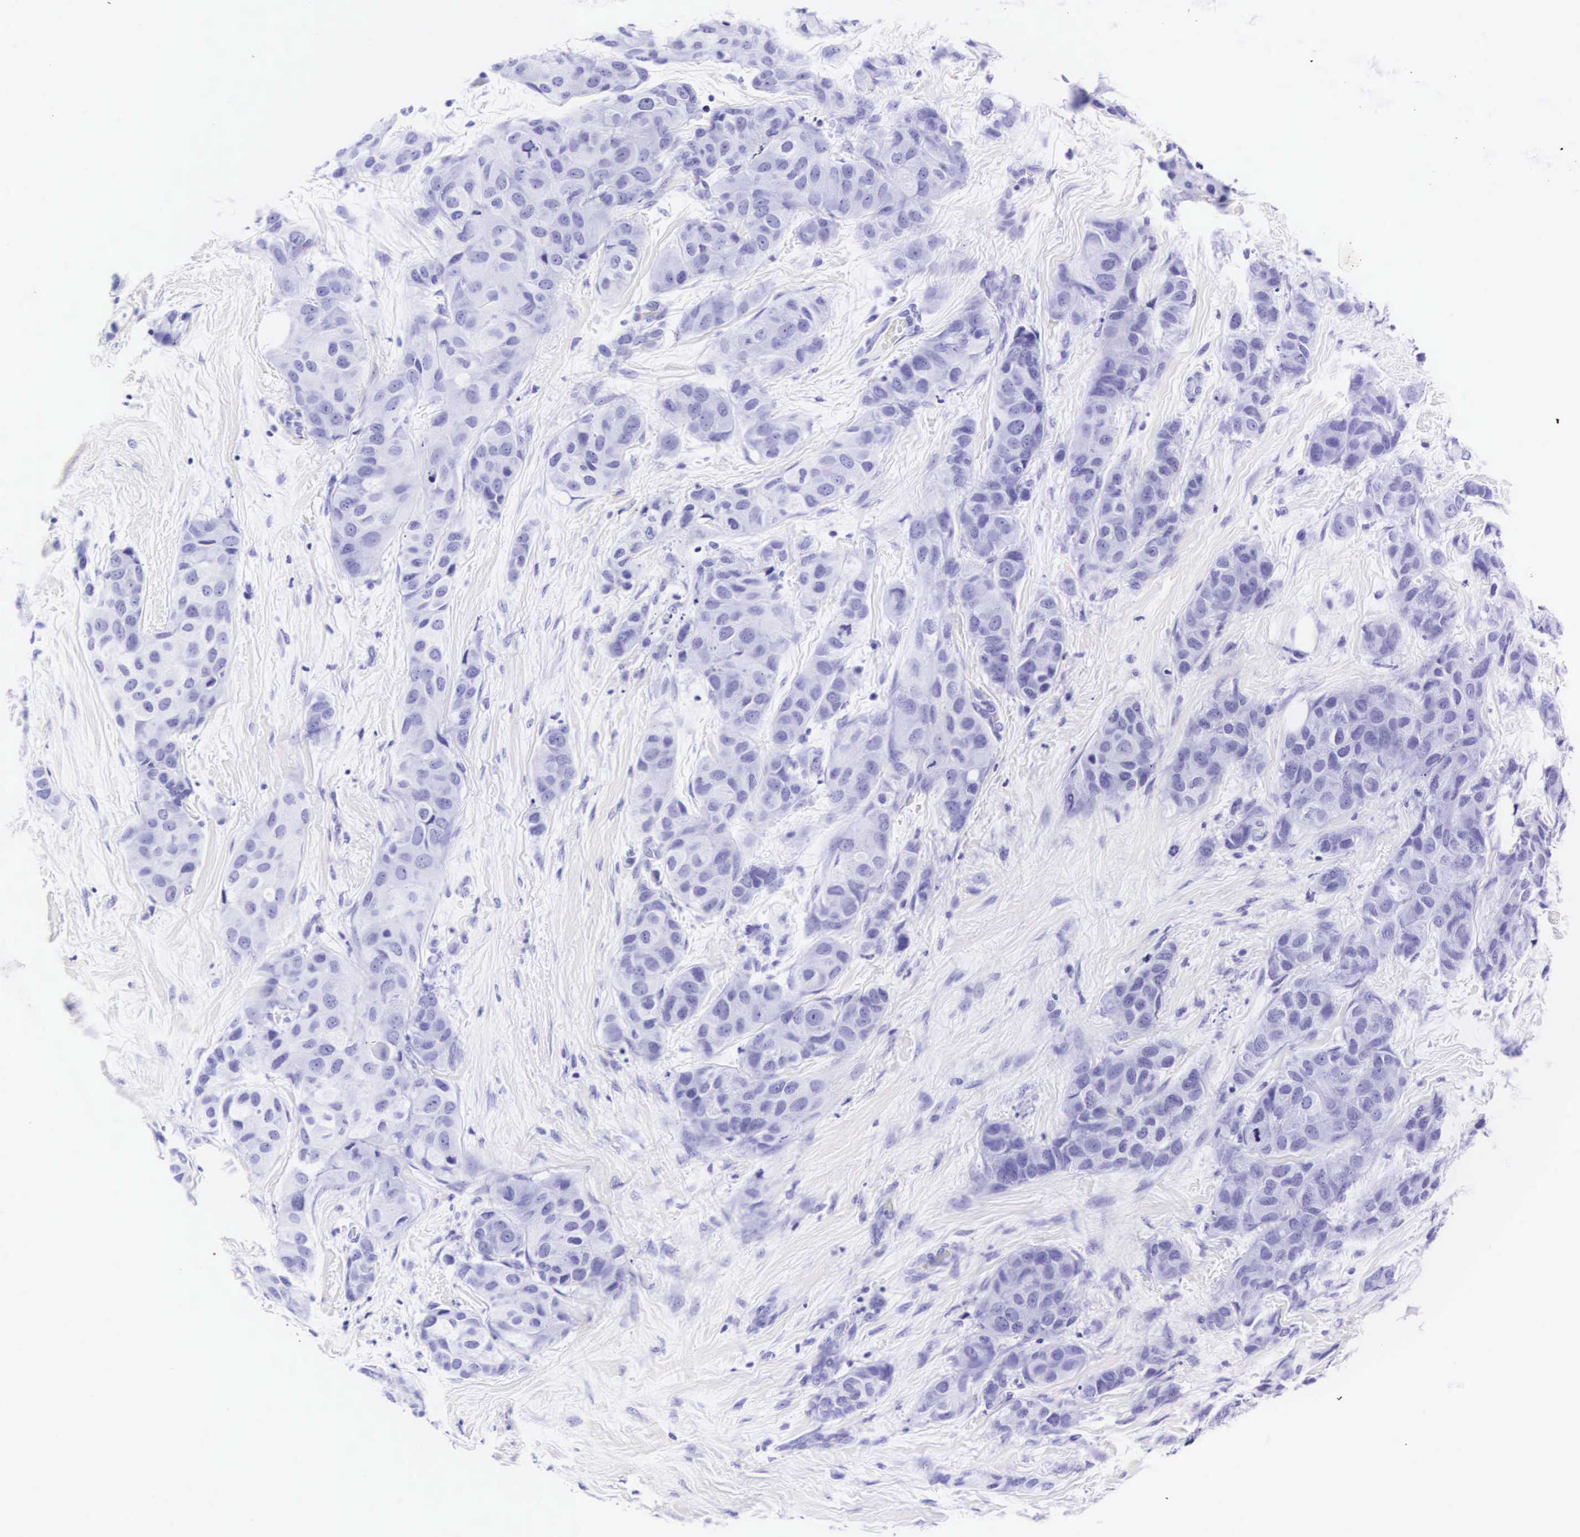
{"staining": {"intensity": "negative", "quantity": "none", "location": "none"}, "tissue": "breast cancer", "cell_type": "Tumor cells", "image_type": "cancer", "snomed": [{"axis": "morphology", "description": "Duct carcinoma"}, {"axis": "topography", "description": "Breast"}], "caption": "Intraductal carcinoma (breast) was stained to show a protein in brown. There is no significant staining in tumor cells.", "gene": "CD1A", "patient": {"sex": "female", "age": 68}}